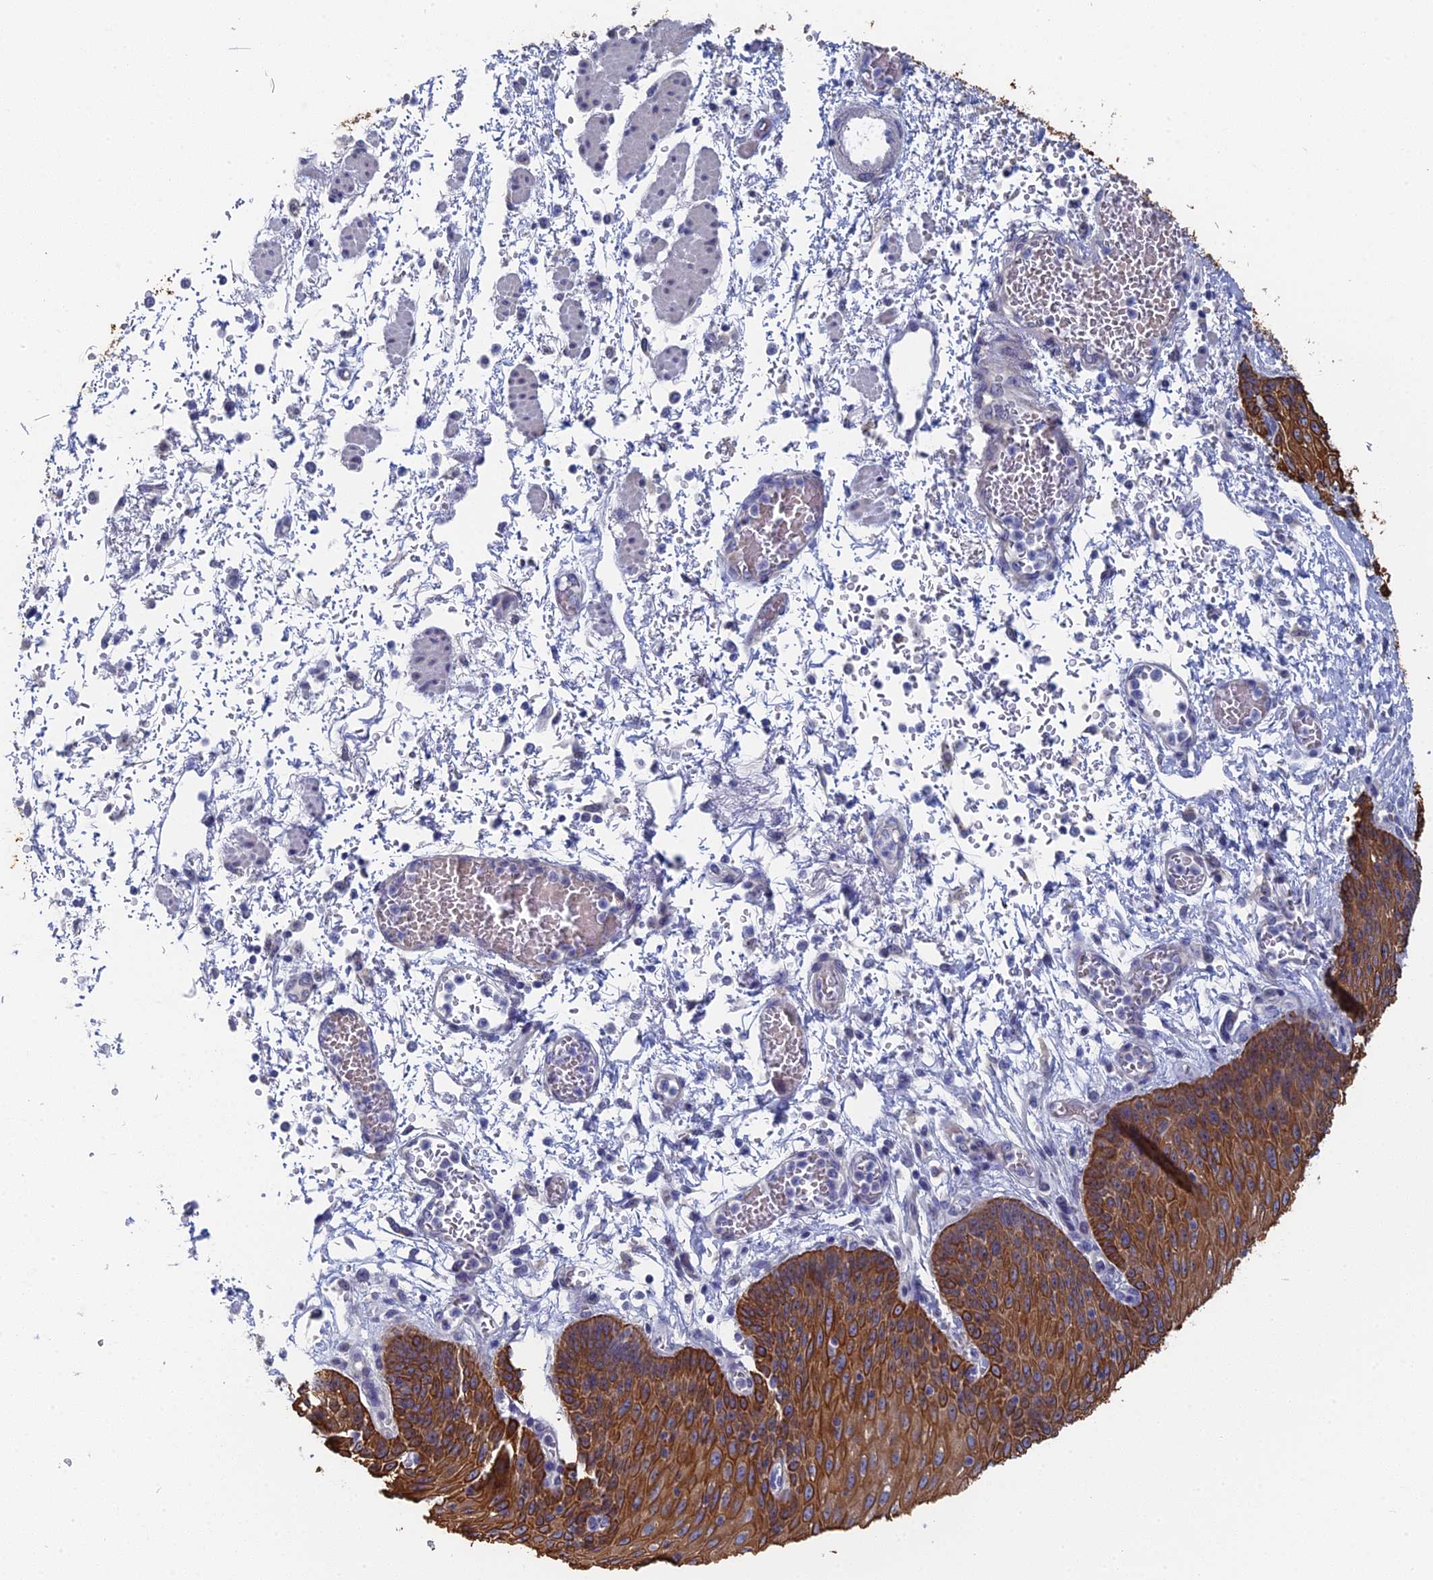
{"staining": {"intensity": "moderate", "quantity": ">75%", "location": "cytoplasmic/membranous"}, "tissue": "esophagus", "cell_type": "Squamous epithelial cells", "image_type": "normal", "snomed": [{"axis": "morphology", "description": "Normal tissue, NOS"}, {"axis": "topography", "description": "Esophagus"}], "caption": "About >75% of squamous epithelial cells in benign human esophagus exhibit moderate cytoplasmic/membranous protein expression as visualized by brown immunohistochemical staining.", "gene": "SRFBP1", "patient": {"sex": "male", "age": 81}}